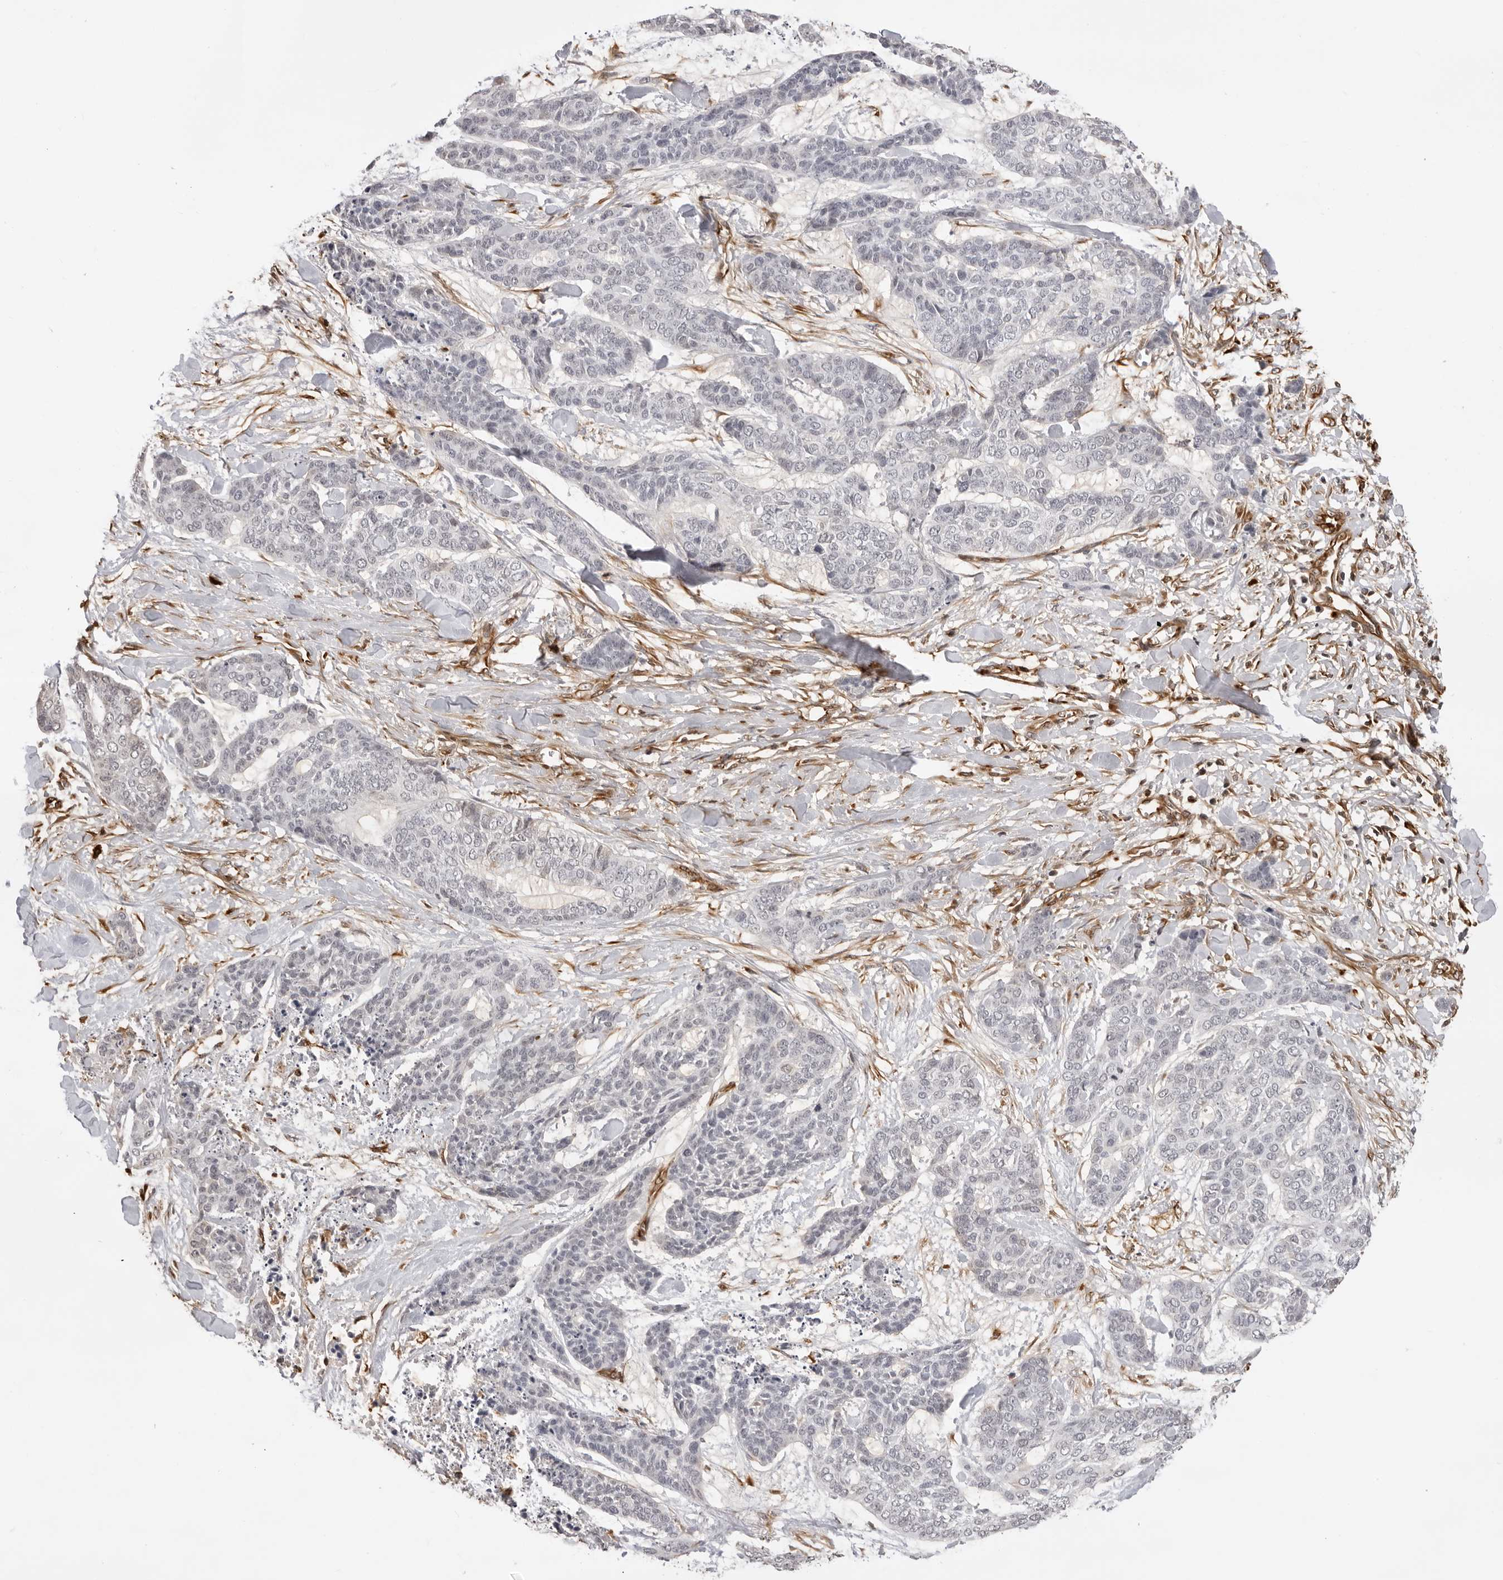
{"staining": {"intensity": "negative", "quantity": "none", "location": "none"}, "tissue": "skin cancer", "cell_type": "Tumor cells", "image_type": "cancer", "snomed": [{"axis": "morphology", "description": "Basal cell carcinoma"}, {"axis": "topography", "description": "Skin"}], "caption": "High magnification brightfield microscopy of skin basal cell carcinoma stained with DAB (brown) and counterstained with hematoxylin (blue): tumor cells show no significant expression.", "gene": "DYNLT5", "patient": {"sex": "female", "age": 64}}